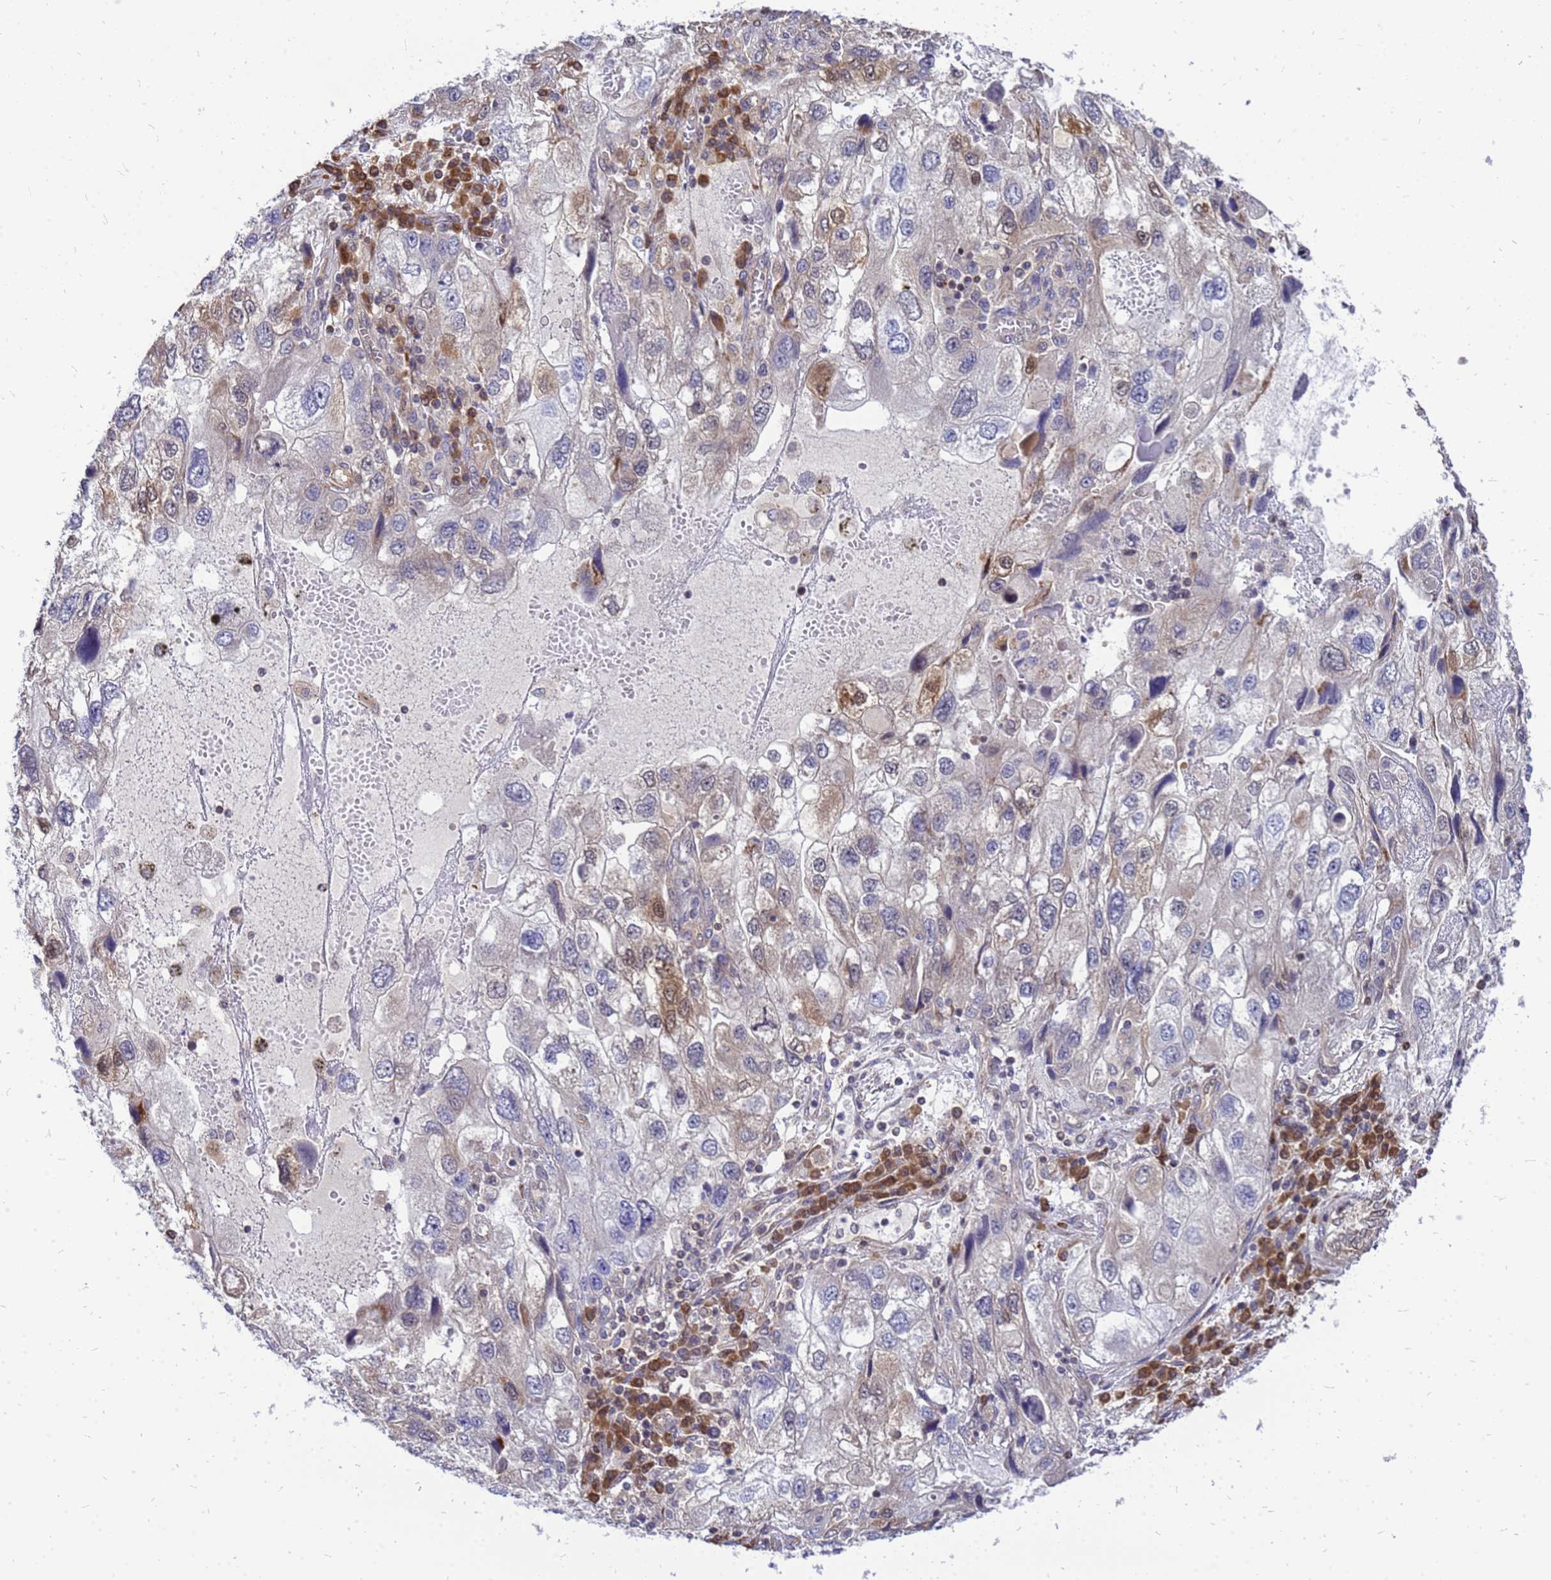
{"staining": {"intensity": "negative", "quantity": "none", "location": "none"}, "tissue": "endometrial cancer", "cell_type": "Tumor cells", "image_type": "cancer", "snomed": [{"axis": "morphology", "description": "Adenocarcinoma, NOS"}, {"axis": "topography", "description": "Endometrium"}], "caption": "Tumor cells show no significant positivity in endometrial cancer (adenocarcinoma).", "gene": "CMC4", "patient": {"sex": "female", "age": 49}}